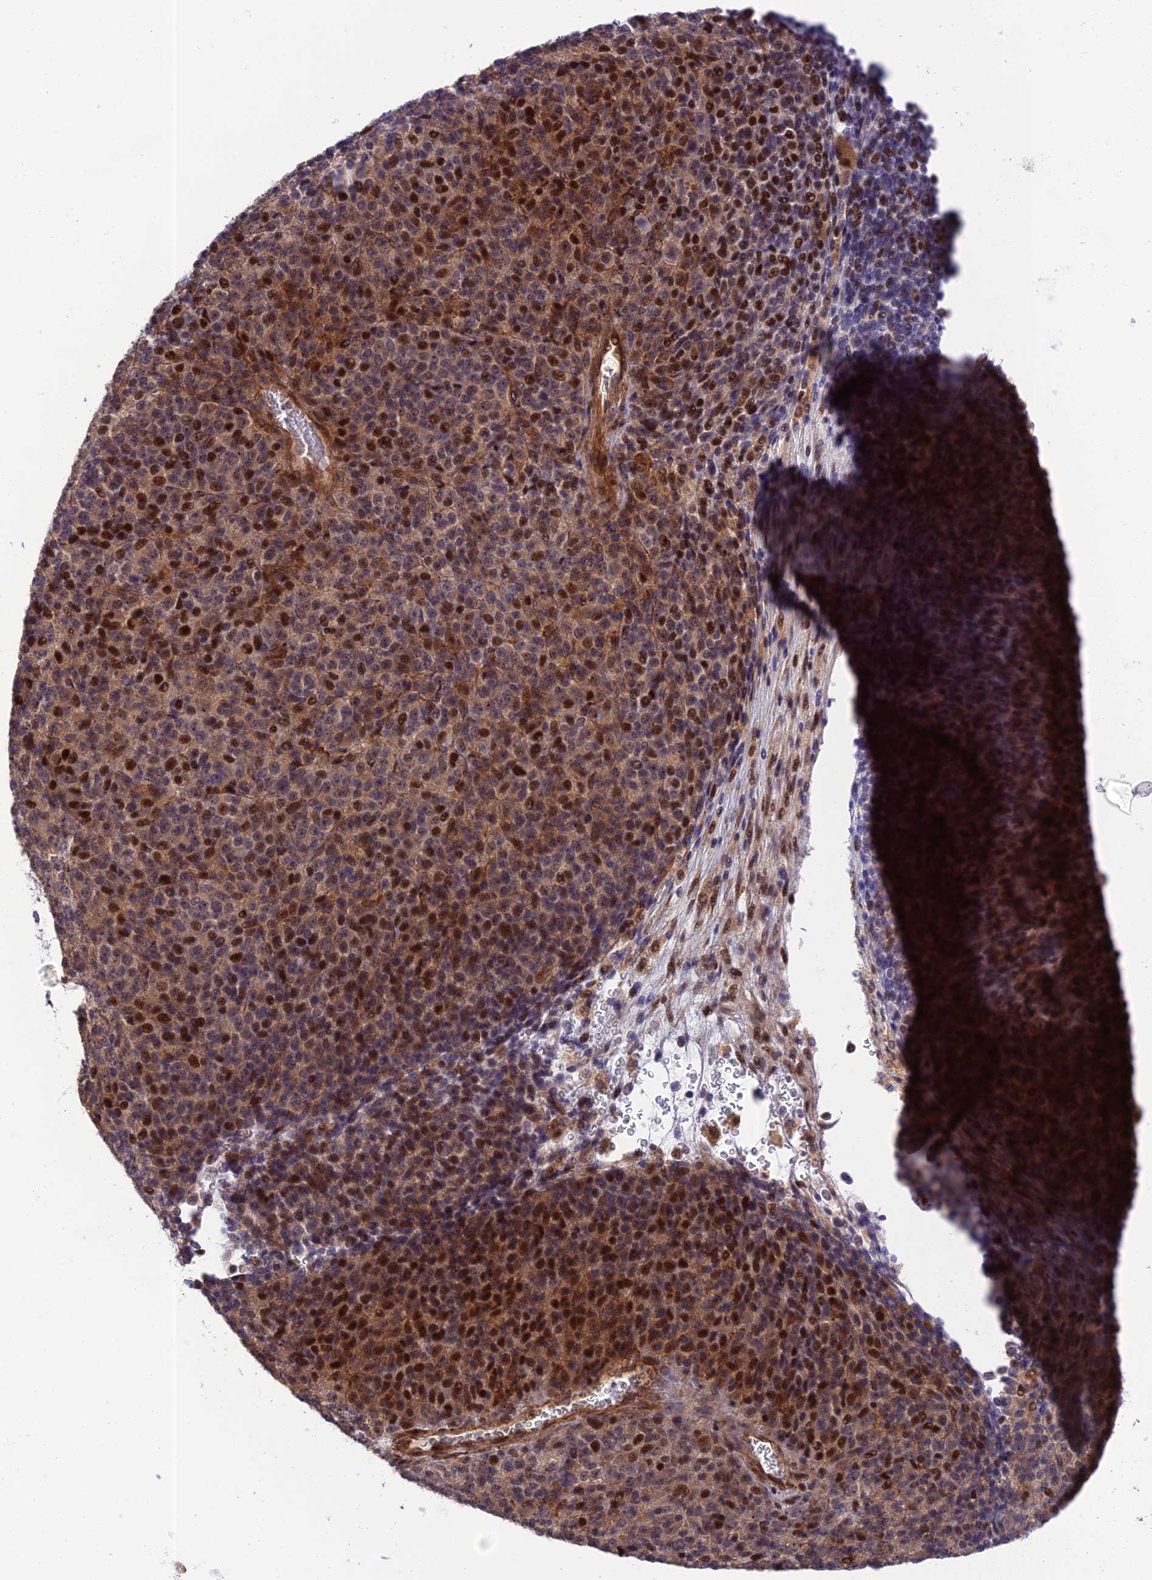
{"staining": {"intensity": "moderate", "quantity": "25%-75%", "location": "nuclear"}, "tissue": "melanoma", "cell_type": "Tumor cells", "image_type": "cancer", "snomed": [{"axis": "morphology", "description": "Malignant melanoma, Metastatic site"}, {"axis": "topography", "description": "Brain"}], "caption": "This is an image of immunohistochemistry (IHC) staining of melanoma, which shows moderate expression in the nuclear of tumor cells.", "gene": "ZNF584", "patient": {"sex": "female", "age": 56}}